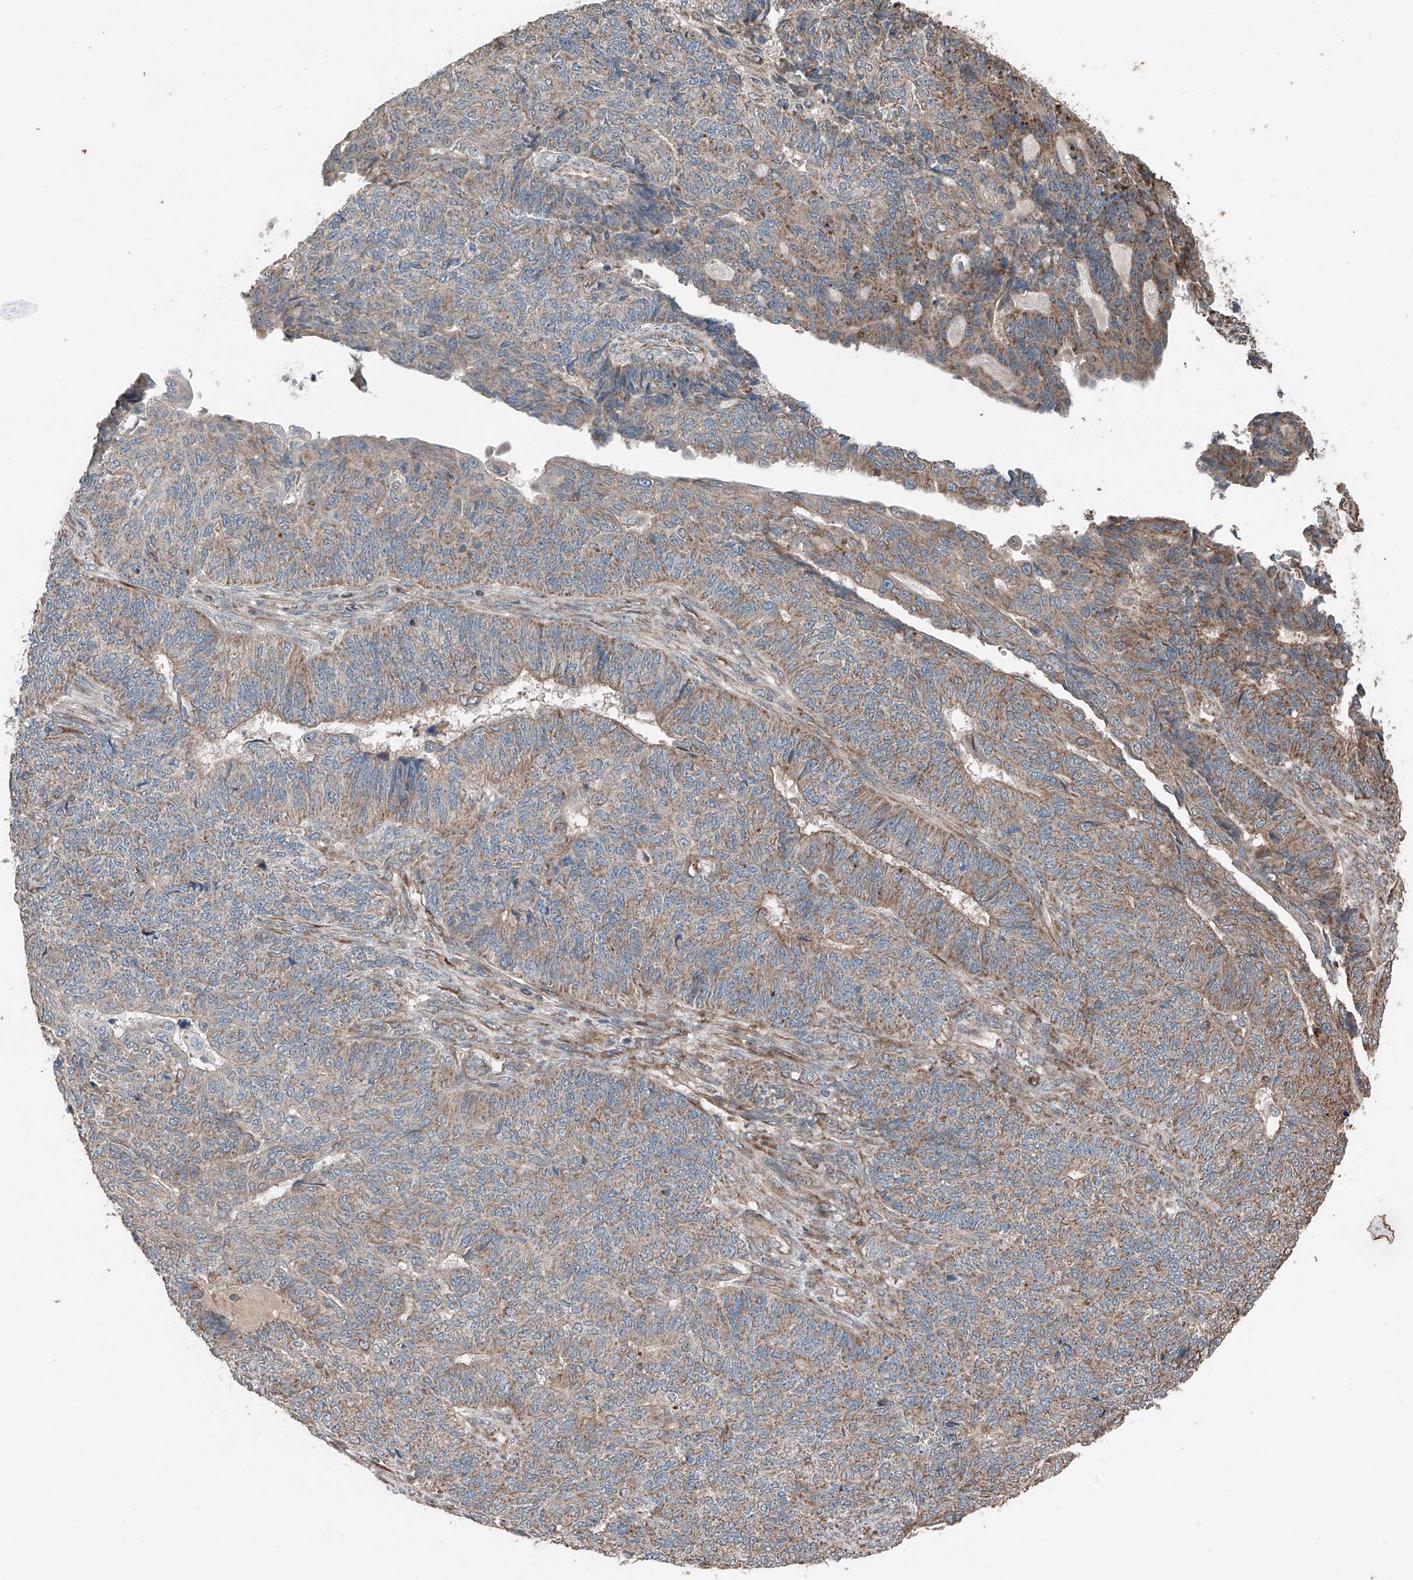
{"staining": {"intensity": "moderate", "quantity": ">75%", "location": "cytoplasmic/membranous"}, "tissue": "endometrial cancer", "cell_type": "Tumor cells", "image_type": "cancer", "snomed": [{"axis": "morphology", "description": "Adenocarcinoma, NOS"}, {"axis": "topography", "description": "Endometrium"}], "caption": "Protein staining demonstrates moderate cytoplasmic/membranous staining in approximately >75% of tumor cells in endometrial cancer. Using DAB (3,3'-diaminobenzidine) (brown) and hematoxylin (blue) stains, captured at high magnification using brightfield microscopy.", "gene": "AP4B1", "patient": {"sex": "female", "age": 32}}